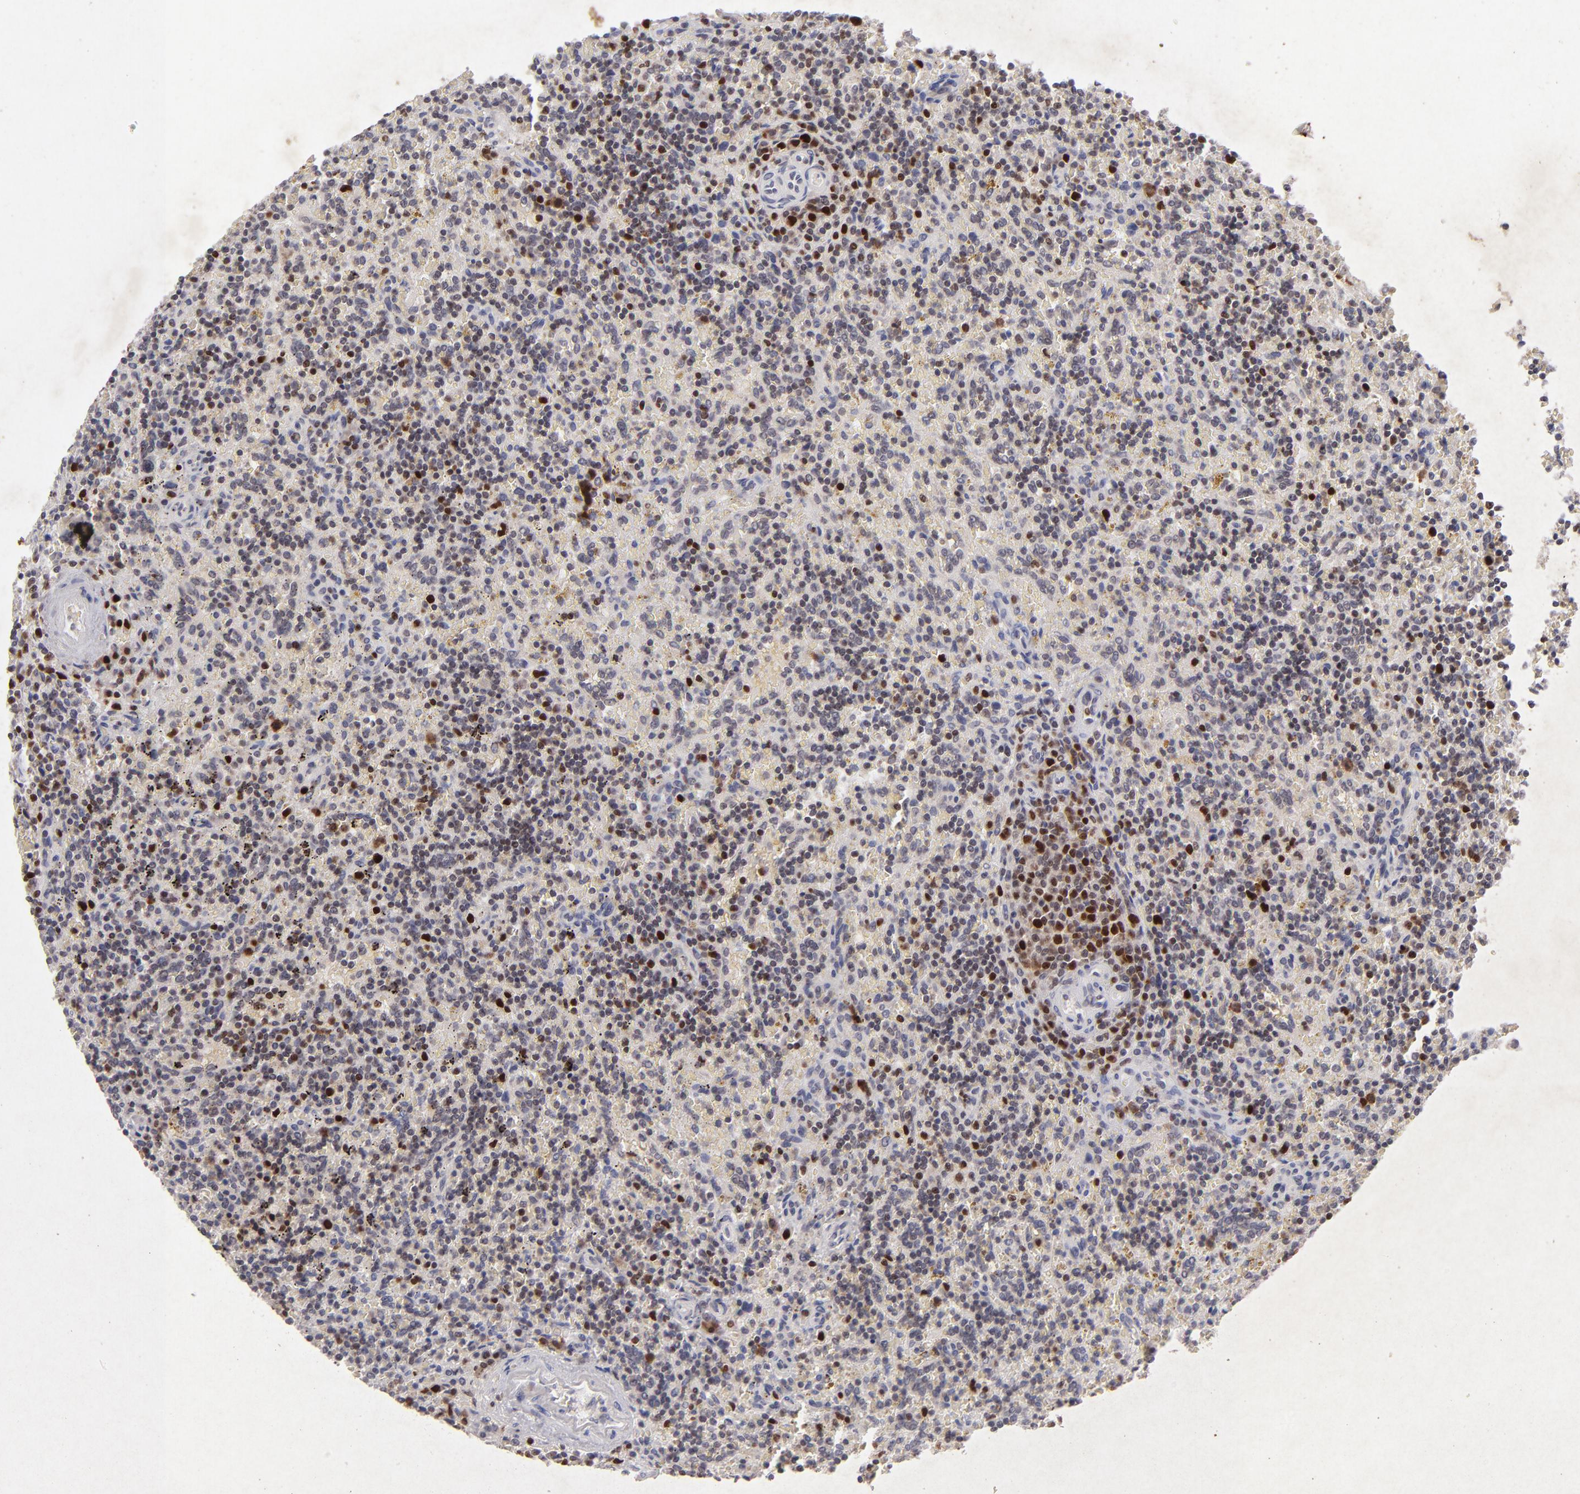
{"staining": {"intensity": "strong", "quantity": "<25%", "location": "nuclear"}, "tissue": "lymphoma", "cell_type": "Tumor cells", "image_type": "cancer", "snomed": [{"axis": "morphology", "description": "Malignant lymphoma, non-Hodgkin's type, Low grade"}, {"axis": "topography", "description": "Spleen"}], "caption": "An immunohistochemistry photomicrograph of tumor tissue is shown. Protein staining in brown highlights strong nuclear positivity in lymphoma within tumor cells.", "gene": "FEN1", "patient": {"sex": "male", "age": 67}}